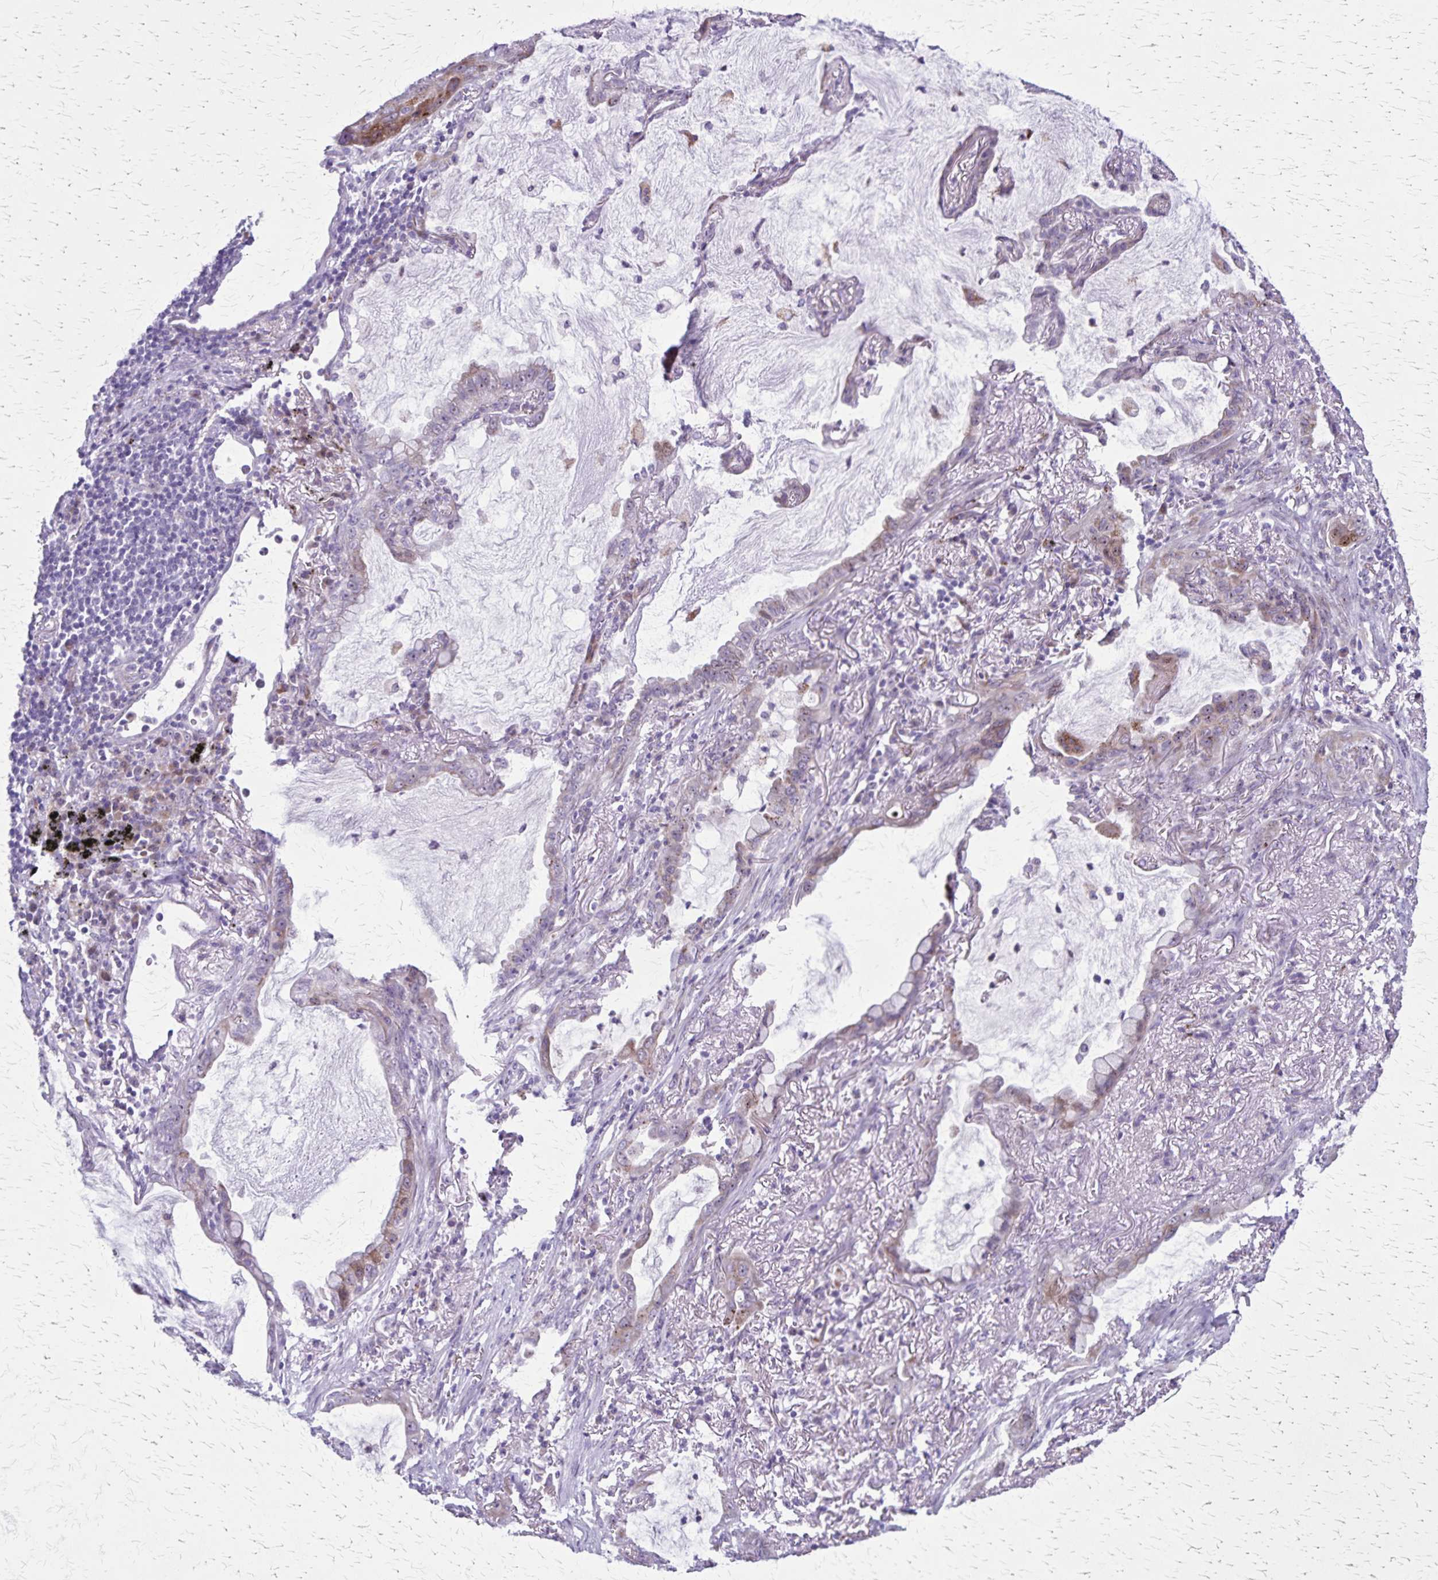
{"staining": {"intensity": "weak", "quantity": "25%-75%", "location": "cytoplasmic/membranous"}, "tissue": "lung cancer", "cell_type": "Tumor cells", "image_type": "cancer", "snomed": [{"axis": "morphology", "description": "Adenocarcinoma, NOS"}, {"axis": "topography", "description": "Lung"}], "caption": "A brown stain highlights weak cytoplasmic/membranous staining of a protein in lung adenocarcinoma tumor cells.", "gene": "OR51B5", "patient": {"sex": "male", "age": 65}}